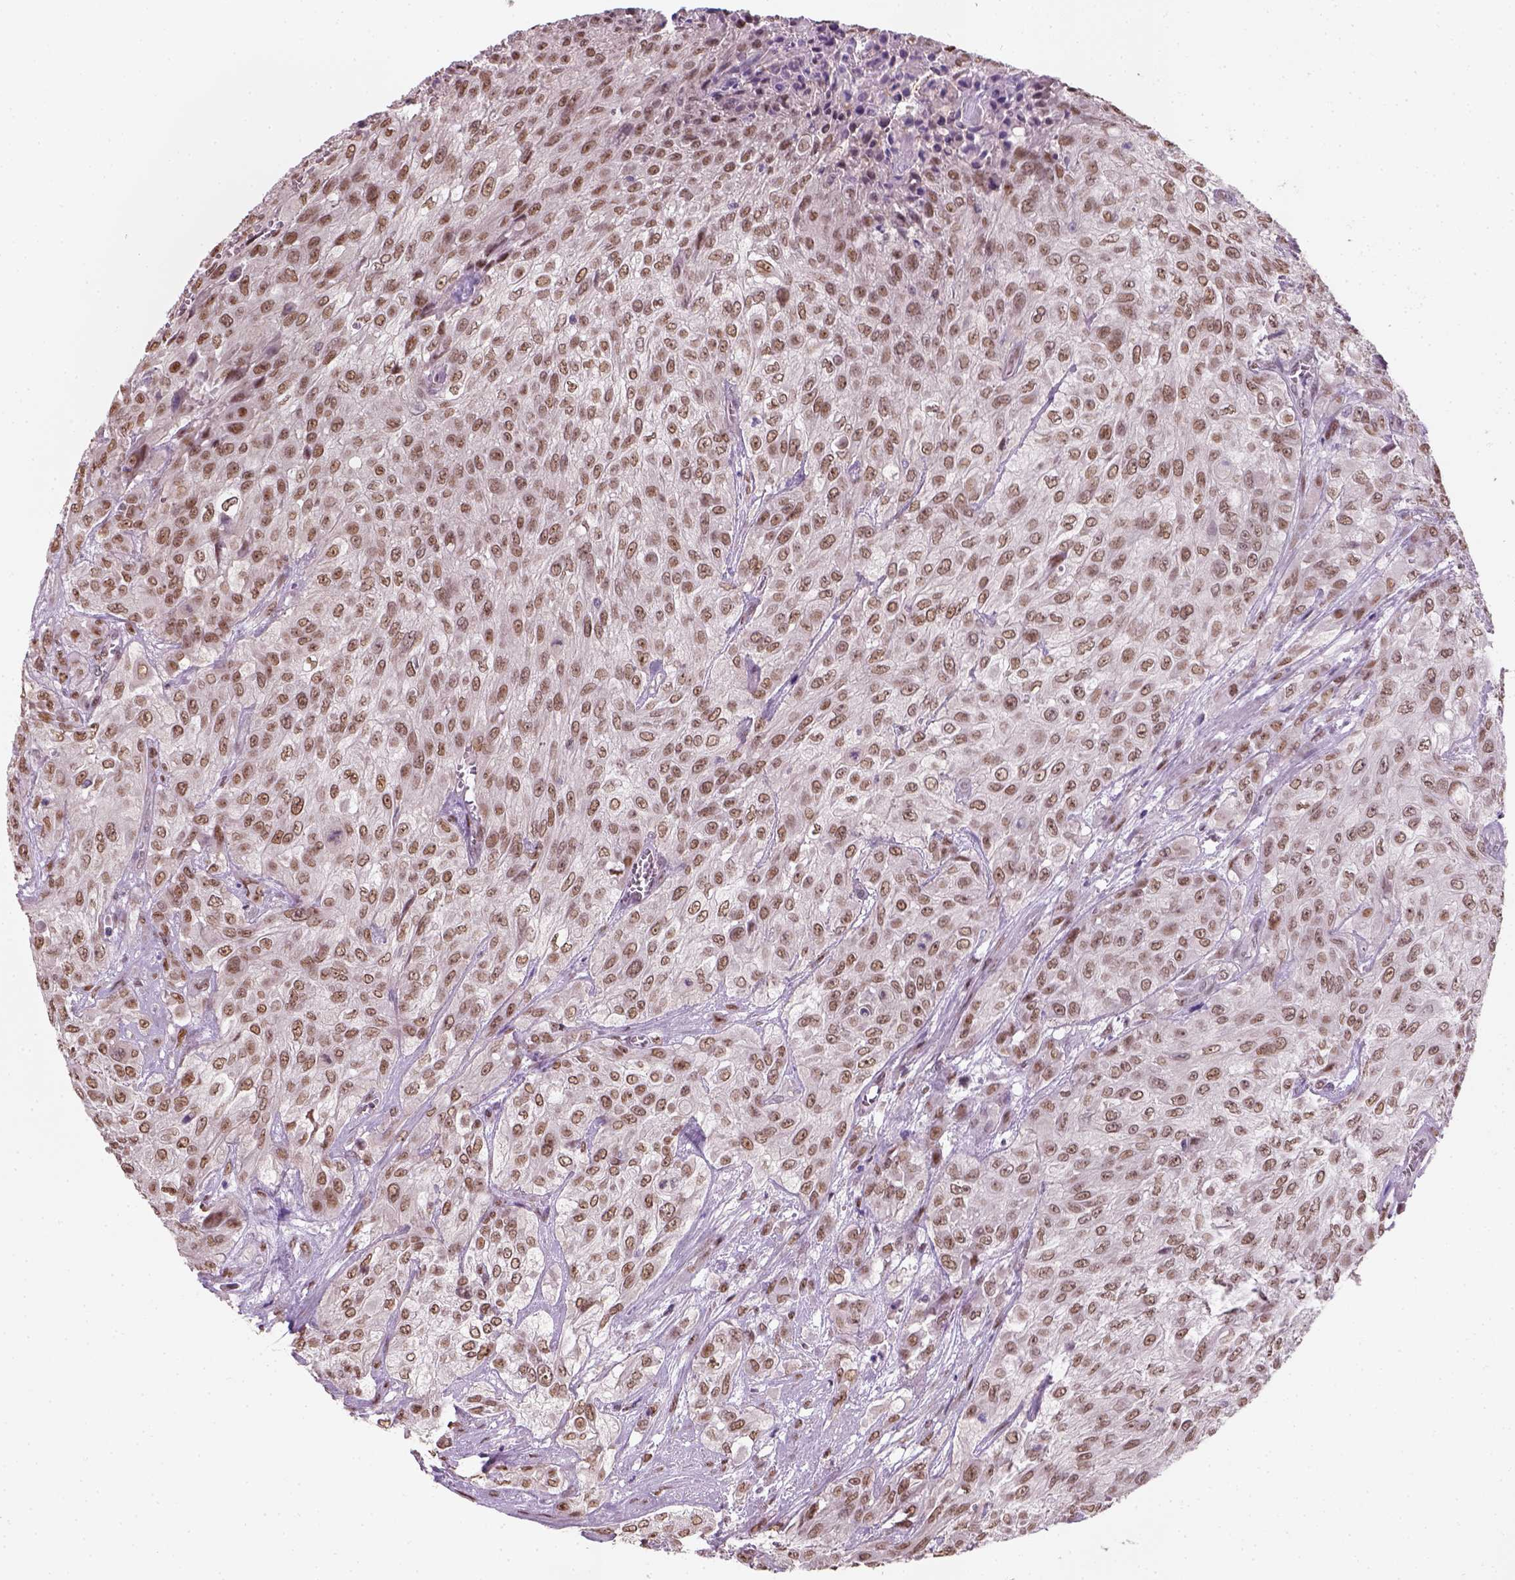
{"staining": {"intensity": "moderate", "quantity": ">75%", "location": "nuclear"}, "tissue": "urothelial cancer", "cell_type": "Tumor cells", "image_type": "cancer", "snomed": [{"axis": "morphology", "description": "Urothelial carcinoma, High grade"}, {"axis": "topography", "description": "Urinary bladder"}], "caption": "Tumor cells exhibit medium levels of moderate nuclear staining in about >75% of cells in human high-grade urothelial carcinoma.", "gene": "C1orf112", "patient": {"sex": "male", "age": 57}}